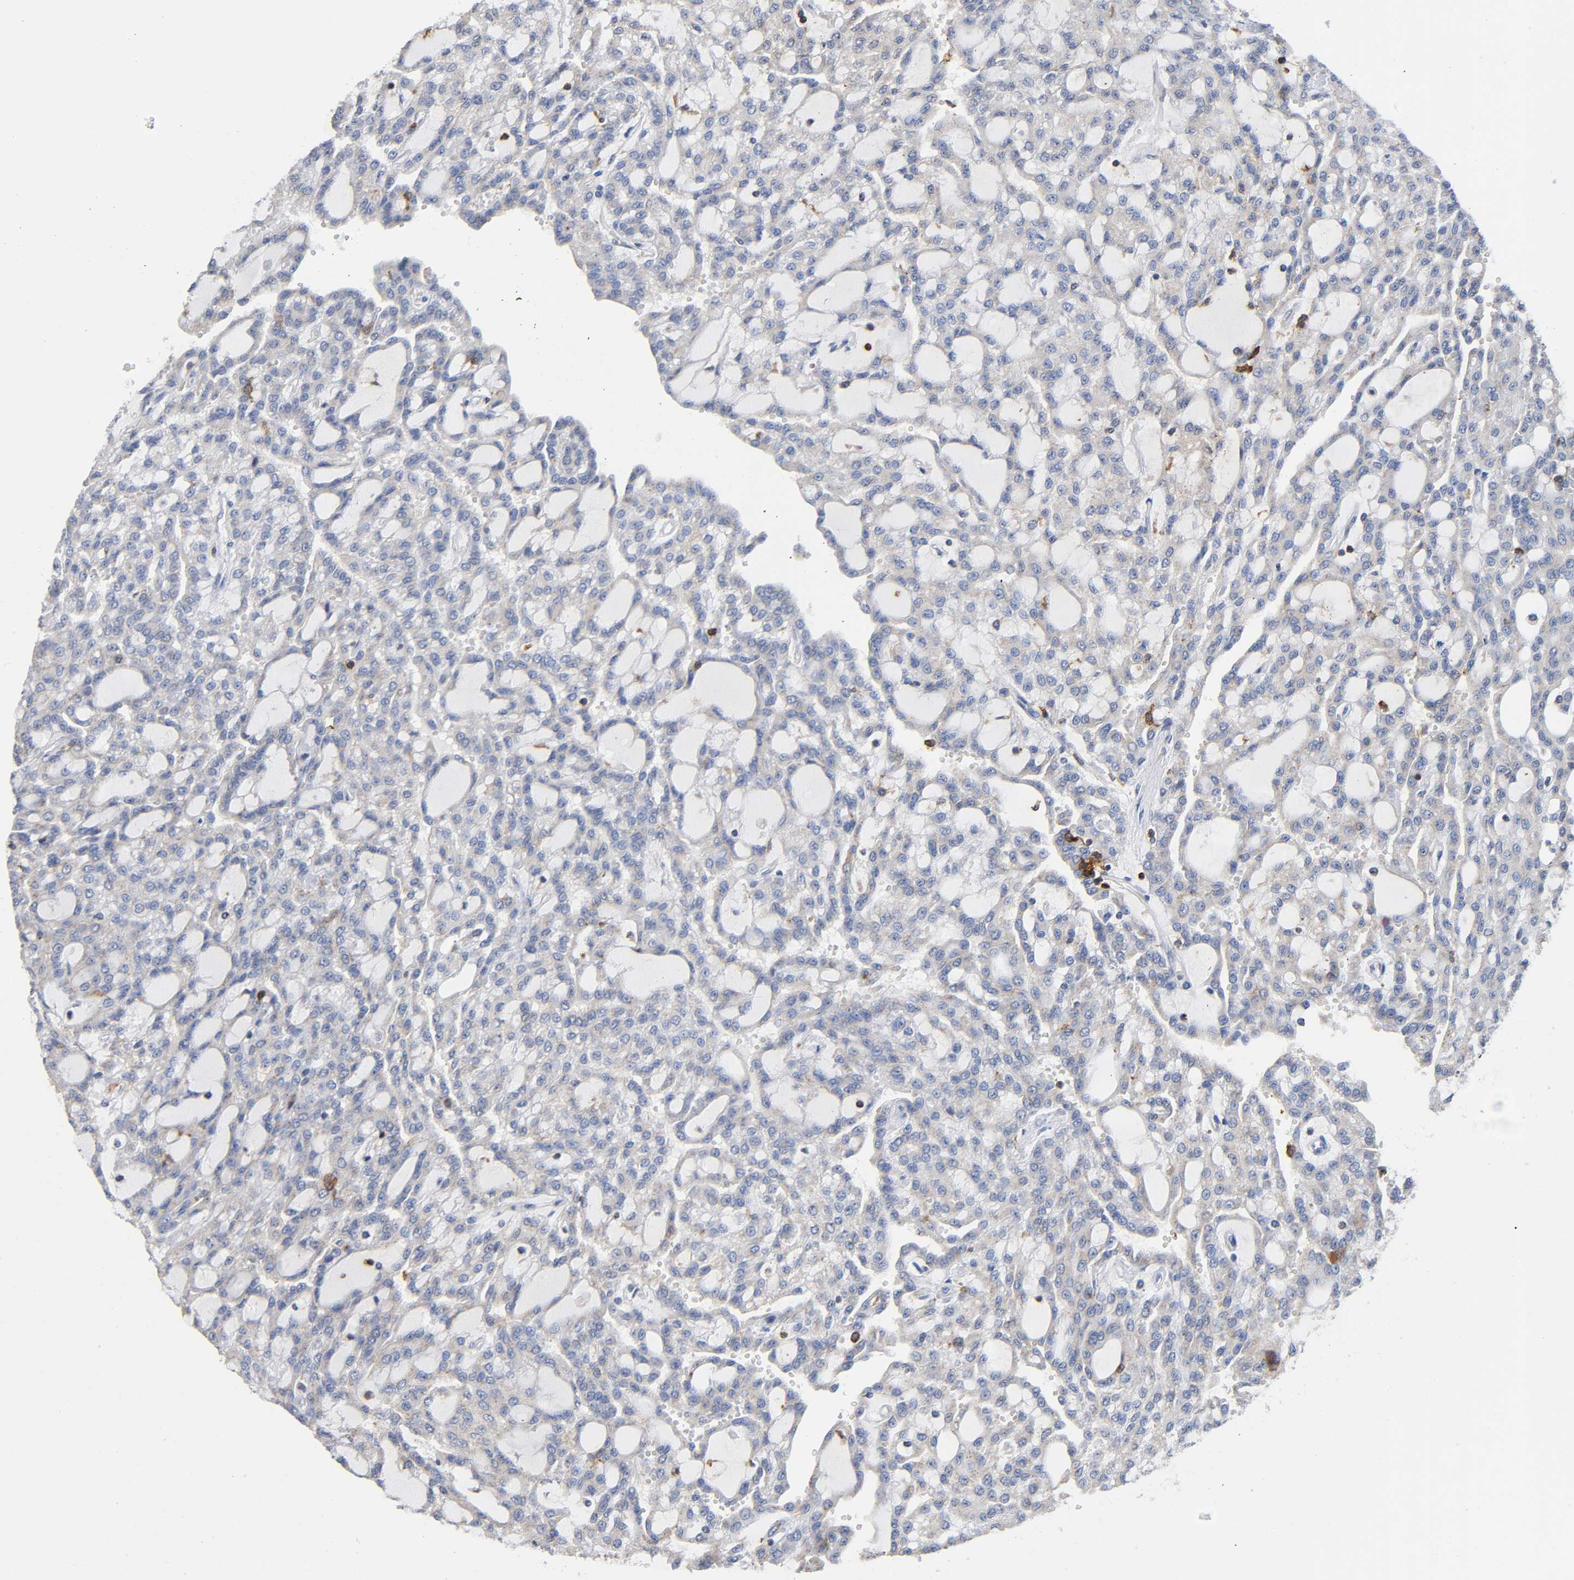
{"staining": {"intensity": "weak", "quantity": "<25%", "location": "cytoplasmic/membranous"}, "tissue": "renal cancer", "cell_type": "Tumor cells", "image_type": "cancer", "snomed": [{"axis": "morphology", "description": "Adenocarcinoma, NOS"}, {"axis": "topography", "description": "Kidney"}], "caption": "Tumor cells show no significant expression in adenocarcinoma (renal).", "gene": "CAPN10", "patient": {"sex": "male", "age": 63}}